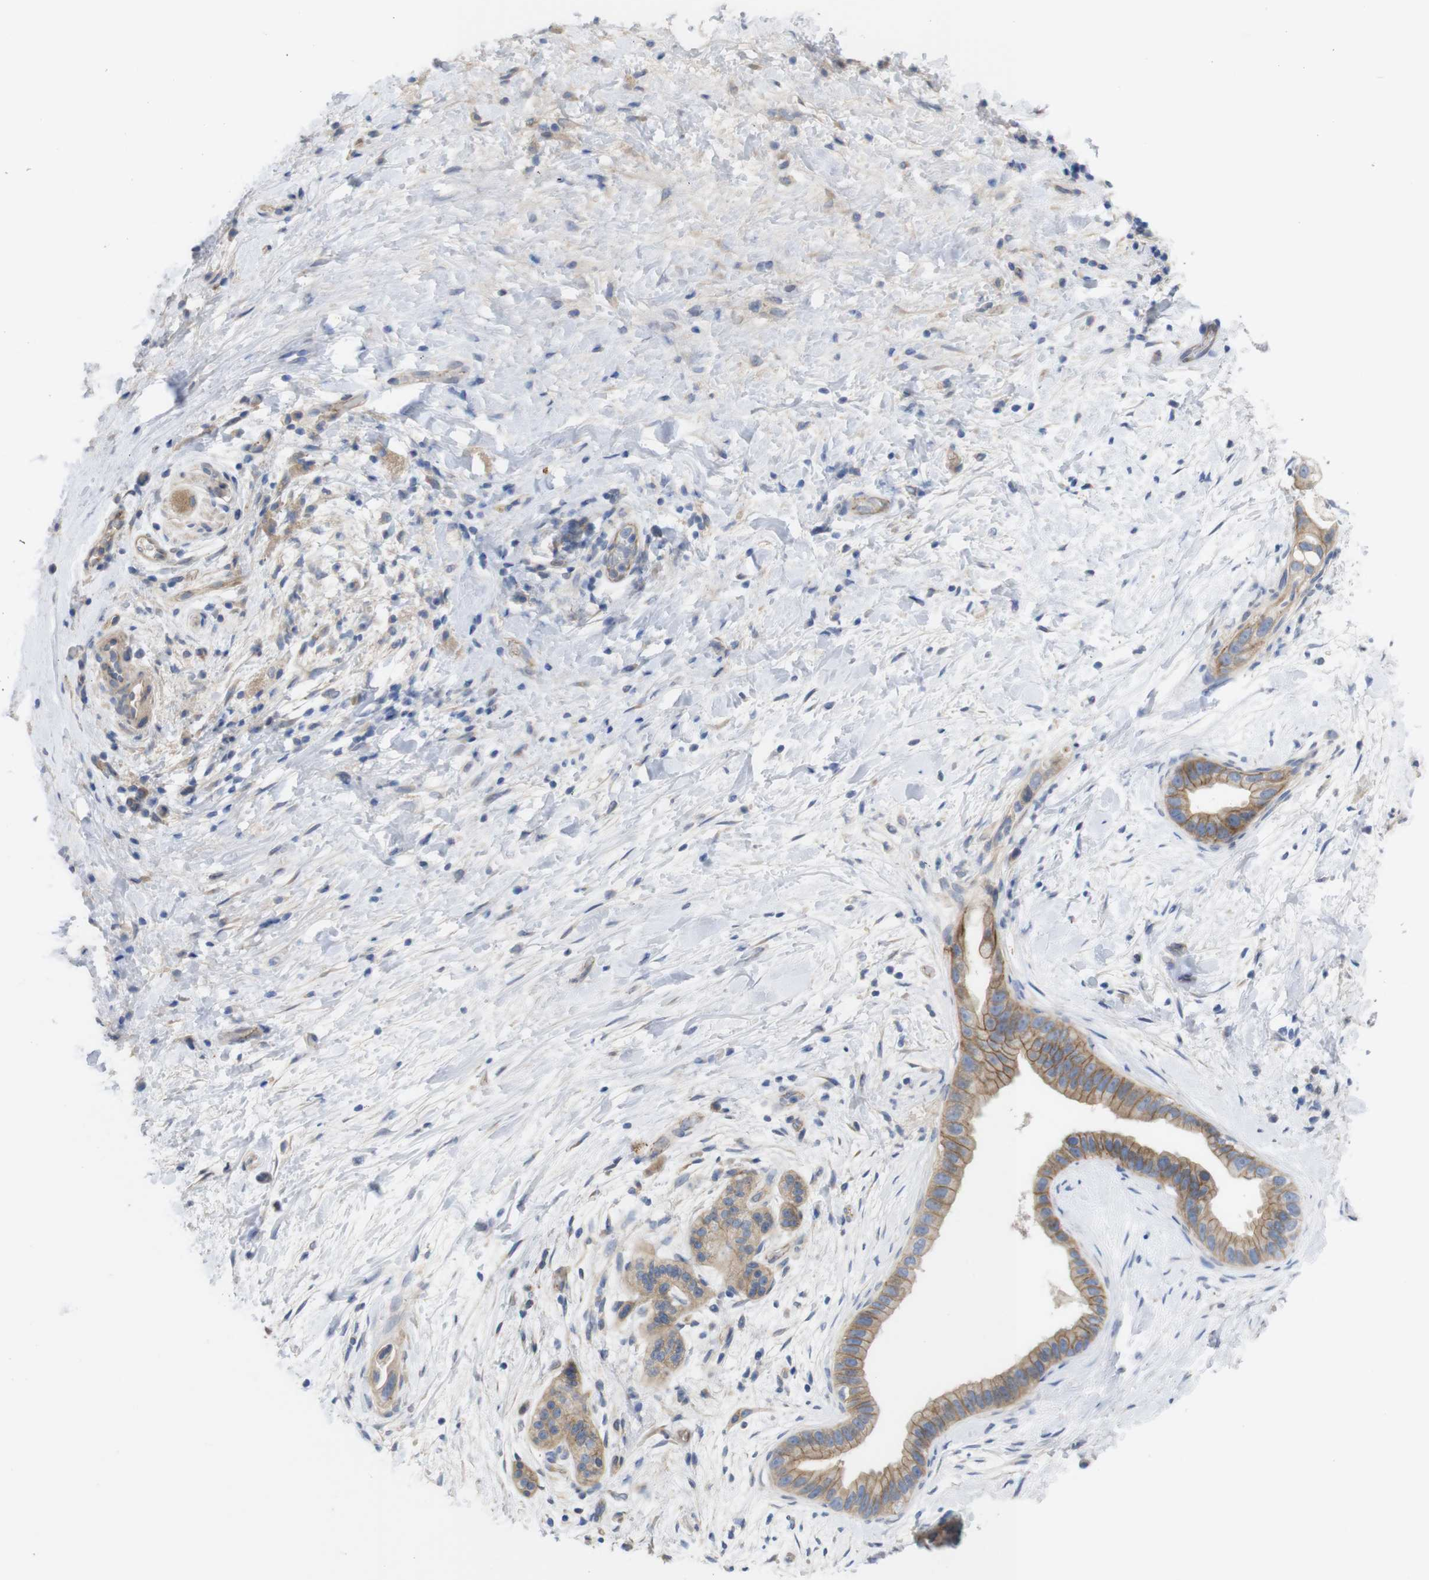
{"staining": {"intensity": "moderate", "quantity": ">75%", "location": "cytoplasmic/membranous"}, "tissue": "pancreatic cancer", "cell_type": "Tumor cells", "image_type": "cancer", "snomed": [{"axis": "morphology", "description": "Adenocarcinoma, NOS"}, {"axis": "topography", "description": "Pancreas"}], "caption": "Immunohistochemistry (DAB (3,3'-diaminobenzidine)) staining of human adenocarcinoma (pancreatic) displays moderate cytoplasmic/membranous protein expression in about >75% of tumor cells.", "gene": "KIDINS220", "patient": {"sex": "male", "age": 55}}